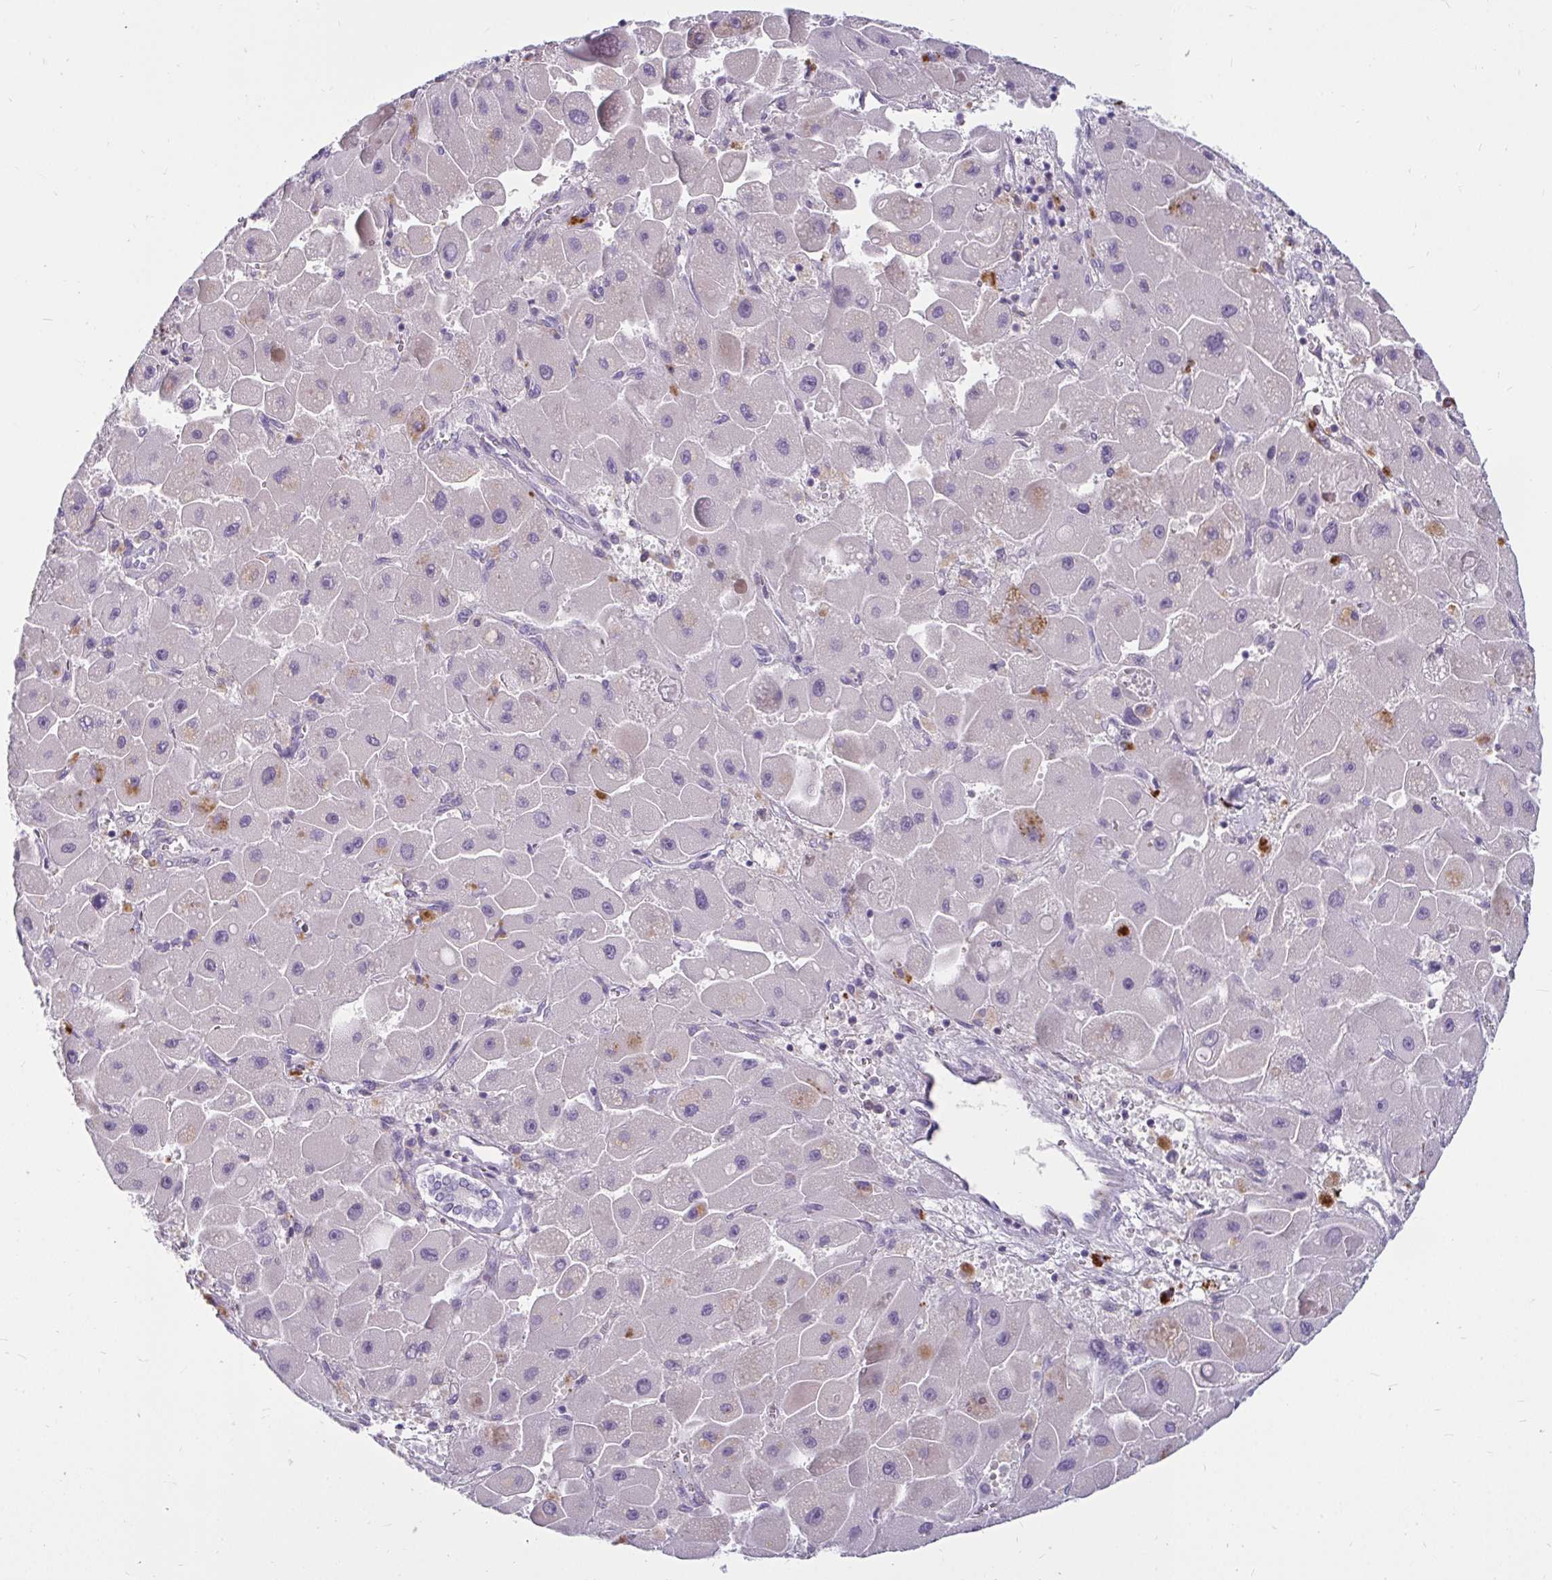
{"staining": {"intensity": "negative", "quantity": "none", "location": "none"}, "tissue": "liver cancer", "cell_type": "Tumor cells", "image_type": "cancer", "snomed": [{"axis": "morphology", "description": "Carcinoma, Hepatocellular, NOS"}, {"axis": "topography", "description": "Liver"}], "caption": "Liver cancer was stained to show a protein in brown. There is no significant staining in tumor cells.", "gene": "CTSZ", "patient": {"sex": "male", "age": 24}}